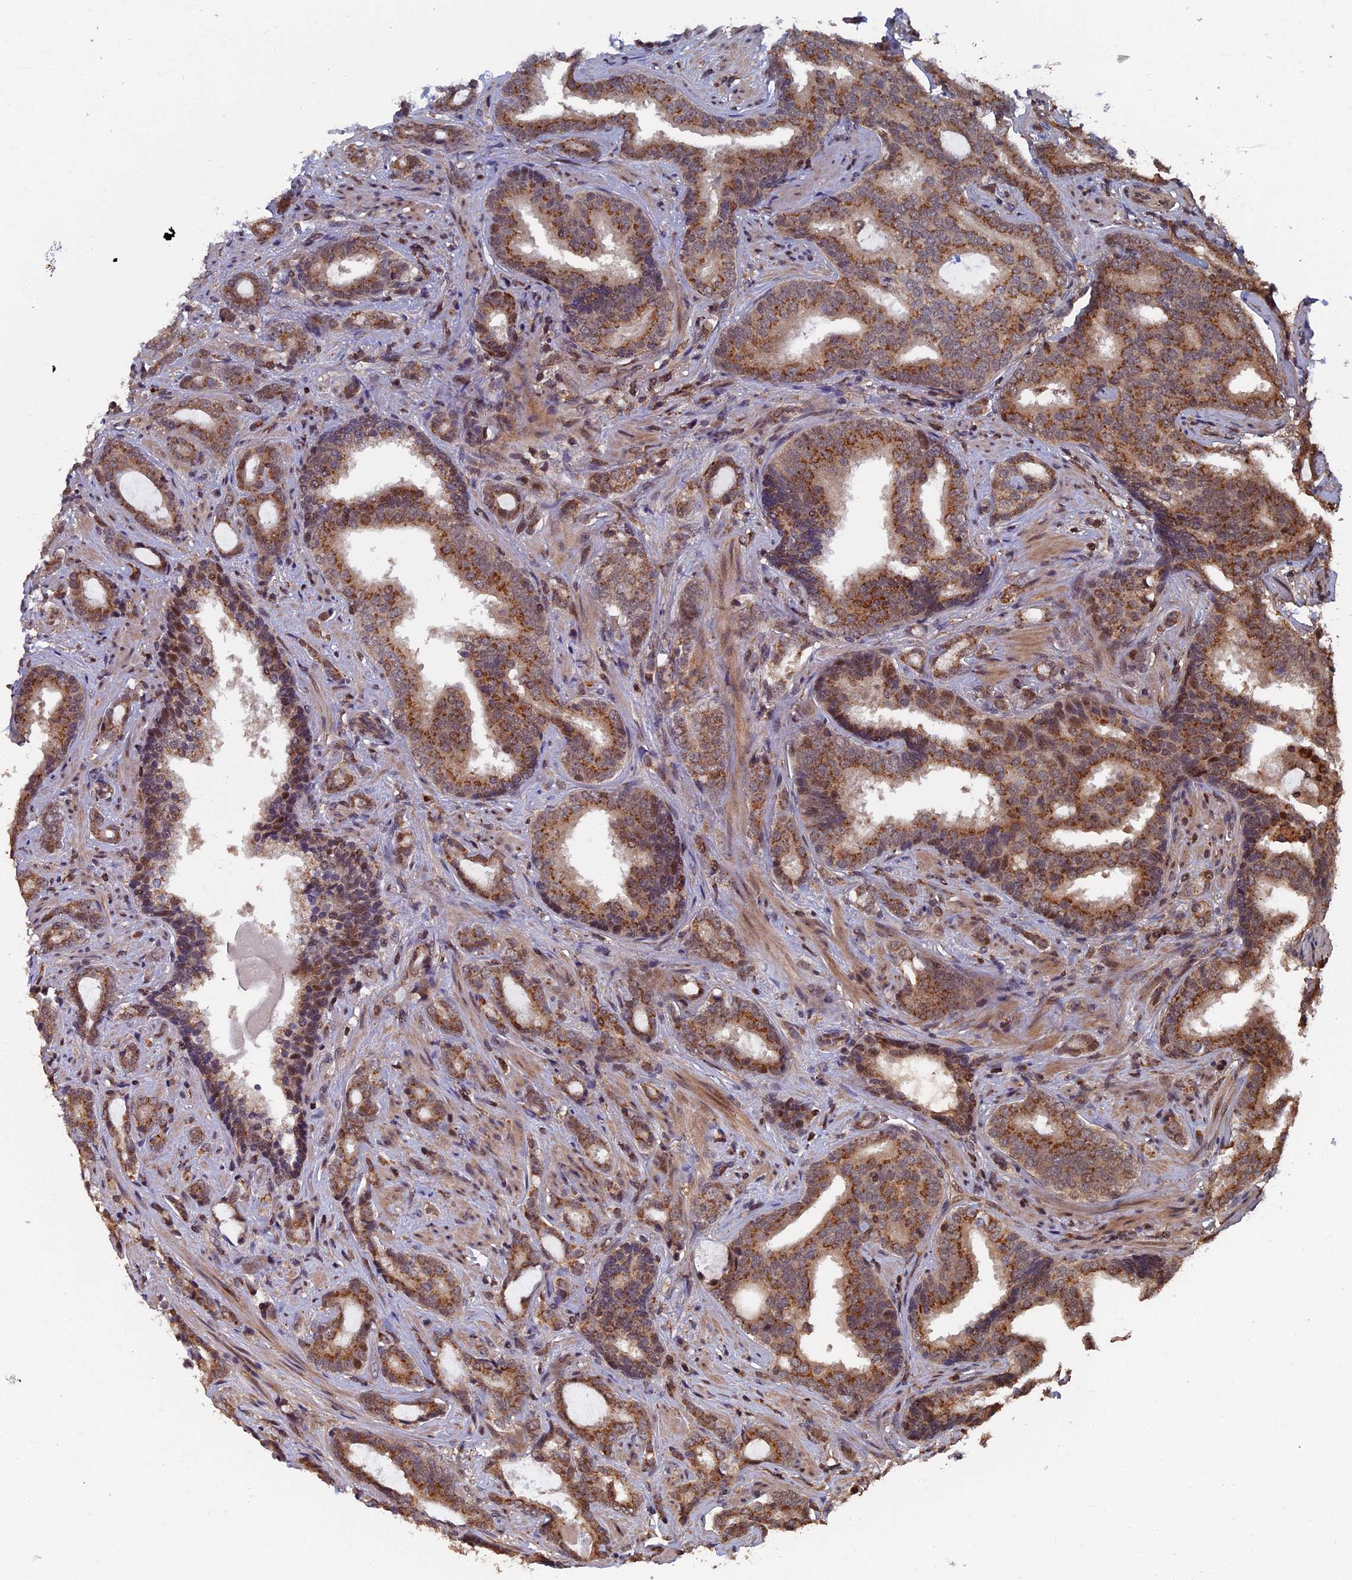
{"staining": {"intensity": "moderate", "quantity": ">75%", "location": "cytoplasmic/membranous"}, "tissue": "prostate cancer", "cell_type": "Tumor cells", "image_type": "cancer", "snomed": [{"axis": "morphology", "description": "Adenocarcinoma, High grade"}, {"axis": "topography", "description": "Prostate"}], "caption": "A histopathology image of human prostate cancer stained for a protein reveals moderate cytoplasmic/membranous brown staining in tumor cells.", "gene": "RASGRF1", "patient": {"sex": "male", "age": 63}}